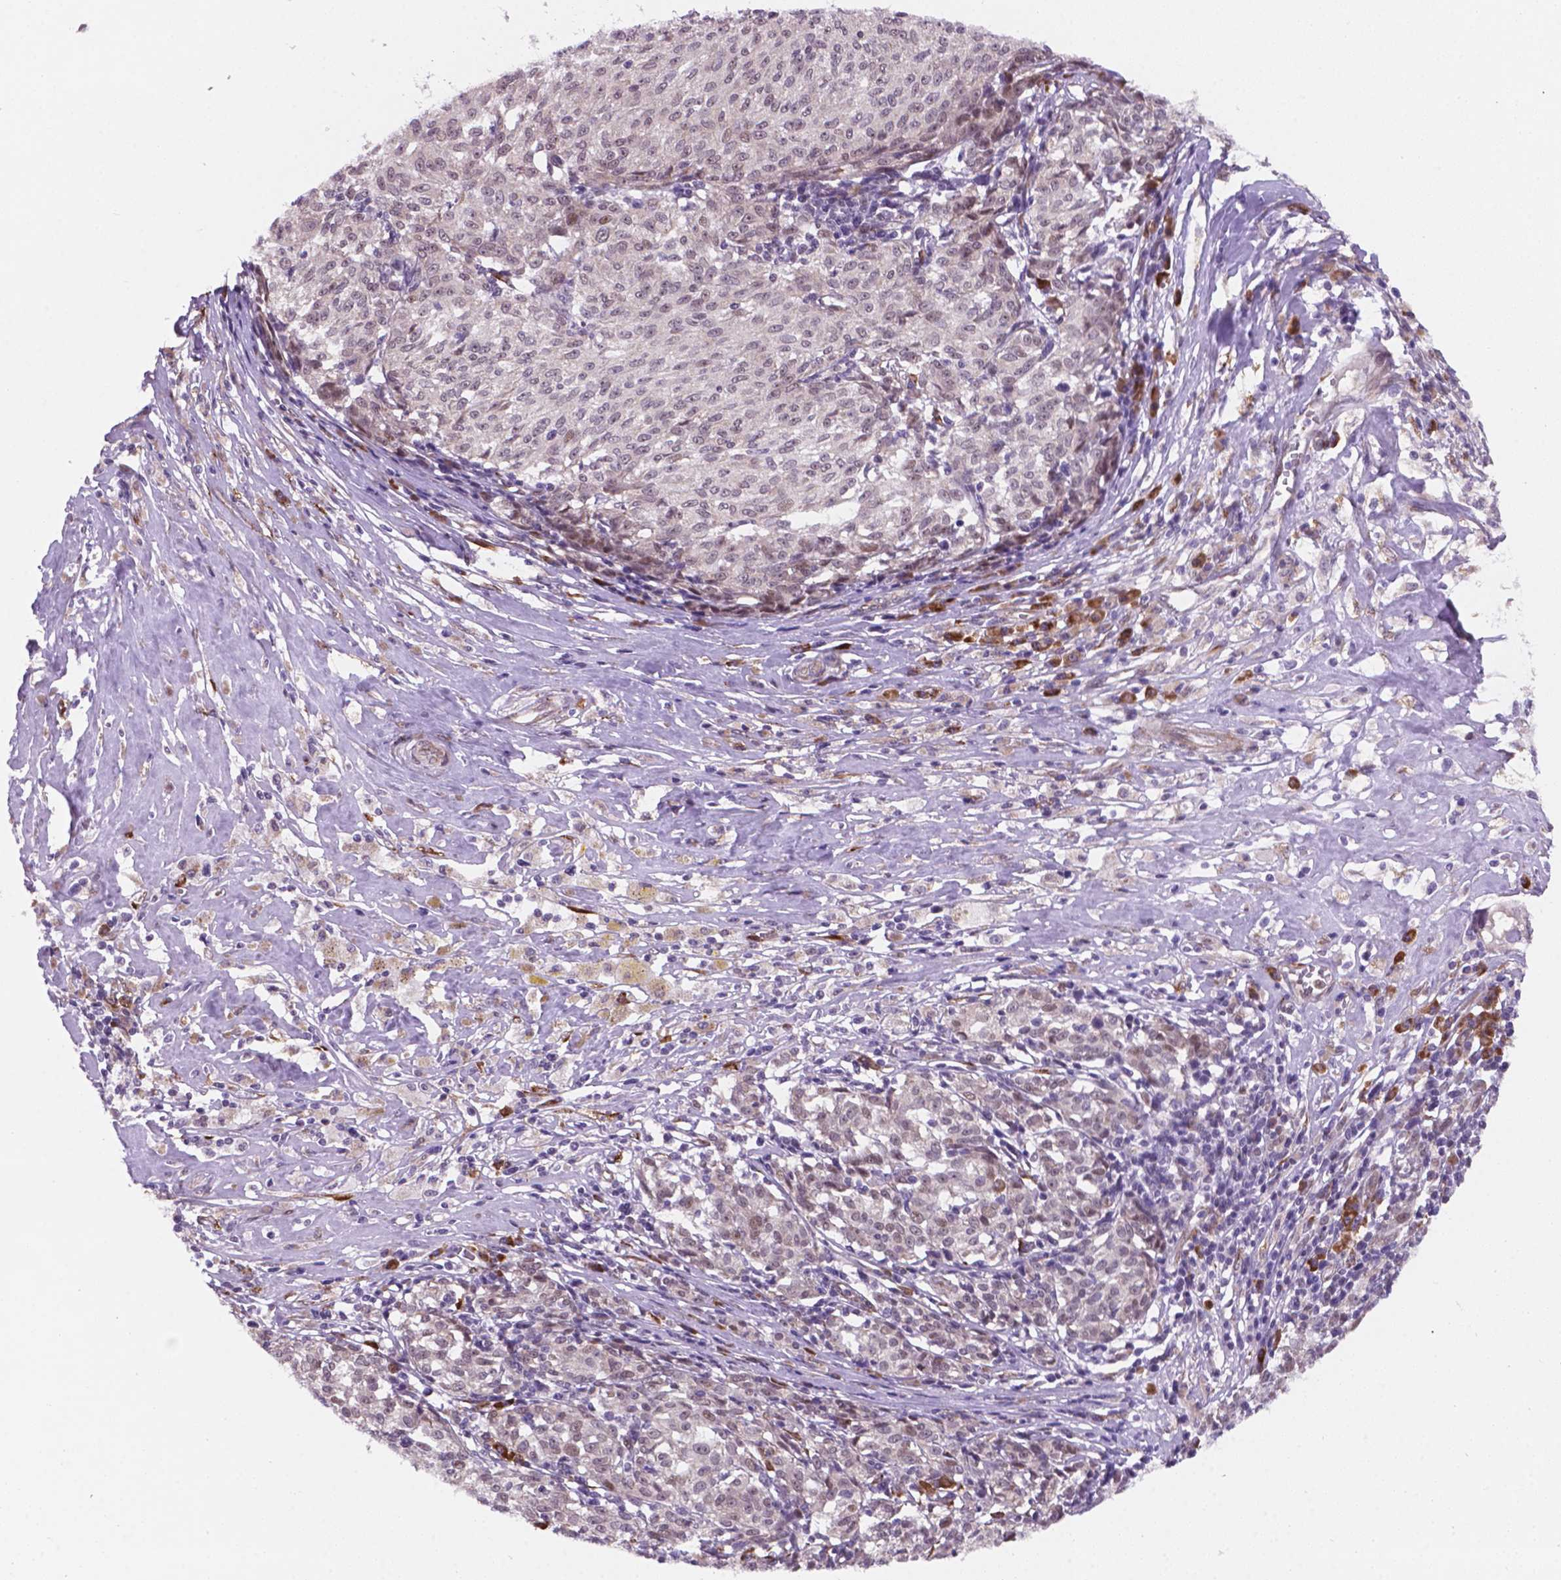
{"staining": {"intensity": "negative", "quantity": "none", "location": "none"}, "tissue": "melanoma", "cell_type": "Tumor cells", "image_type": "cancer", "snomed": [{"axis": "morphology", "description": "Malignant melanoma, NOS"}, {"axis": "topography", "description": "Skin"}], "caption": "DAB (3,3'-diaminobenzidine) immunohistochemical staining of human malignant melanoma reveals no significant expression in tumor cells.", "gene": "FNIP1", "patient": {"sex": "female", "age": 72}}